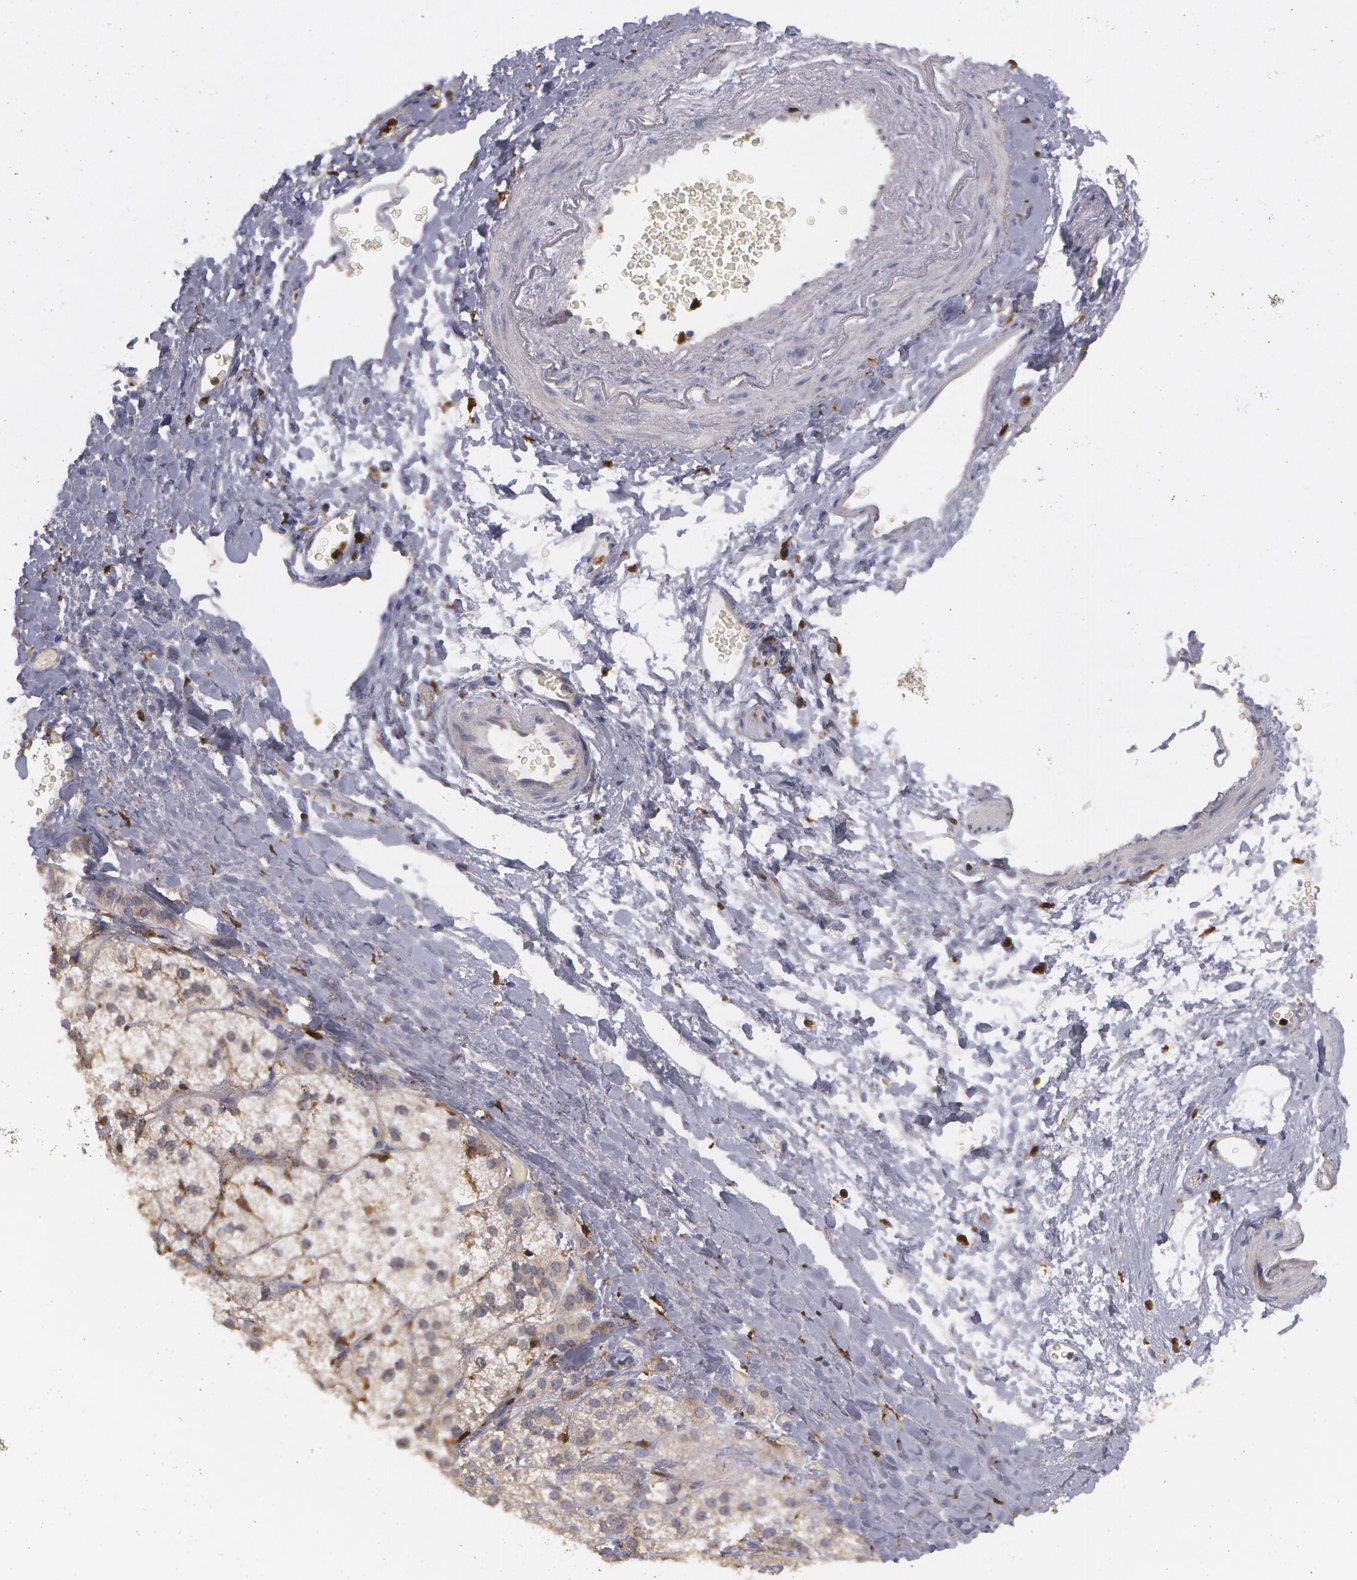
{"staining": {"intensity": "weak", "quantity": ">75%", "location": "cytoplasmic/membranous"}, "tissue": "adrenal gland", "cell_type": "Glandular cells", "image_type": "normal", "snomed": [{"axis": "morphology", "description": "Normal tissue, NOS"}, {"axis": "topography", "description": "Adrenal gland"}], "caption": "Glandular cells display weak cytoplasmic/membranous positivity in approximately >75% of cells in unremarkable adrenal gland. The protein of interest is shown in brown color, while the nuclei are stained blue.", "gene": "SYK", "patient": {"sex": "female", "age": 60}}